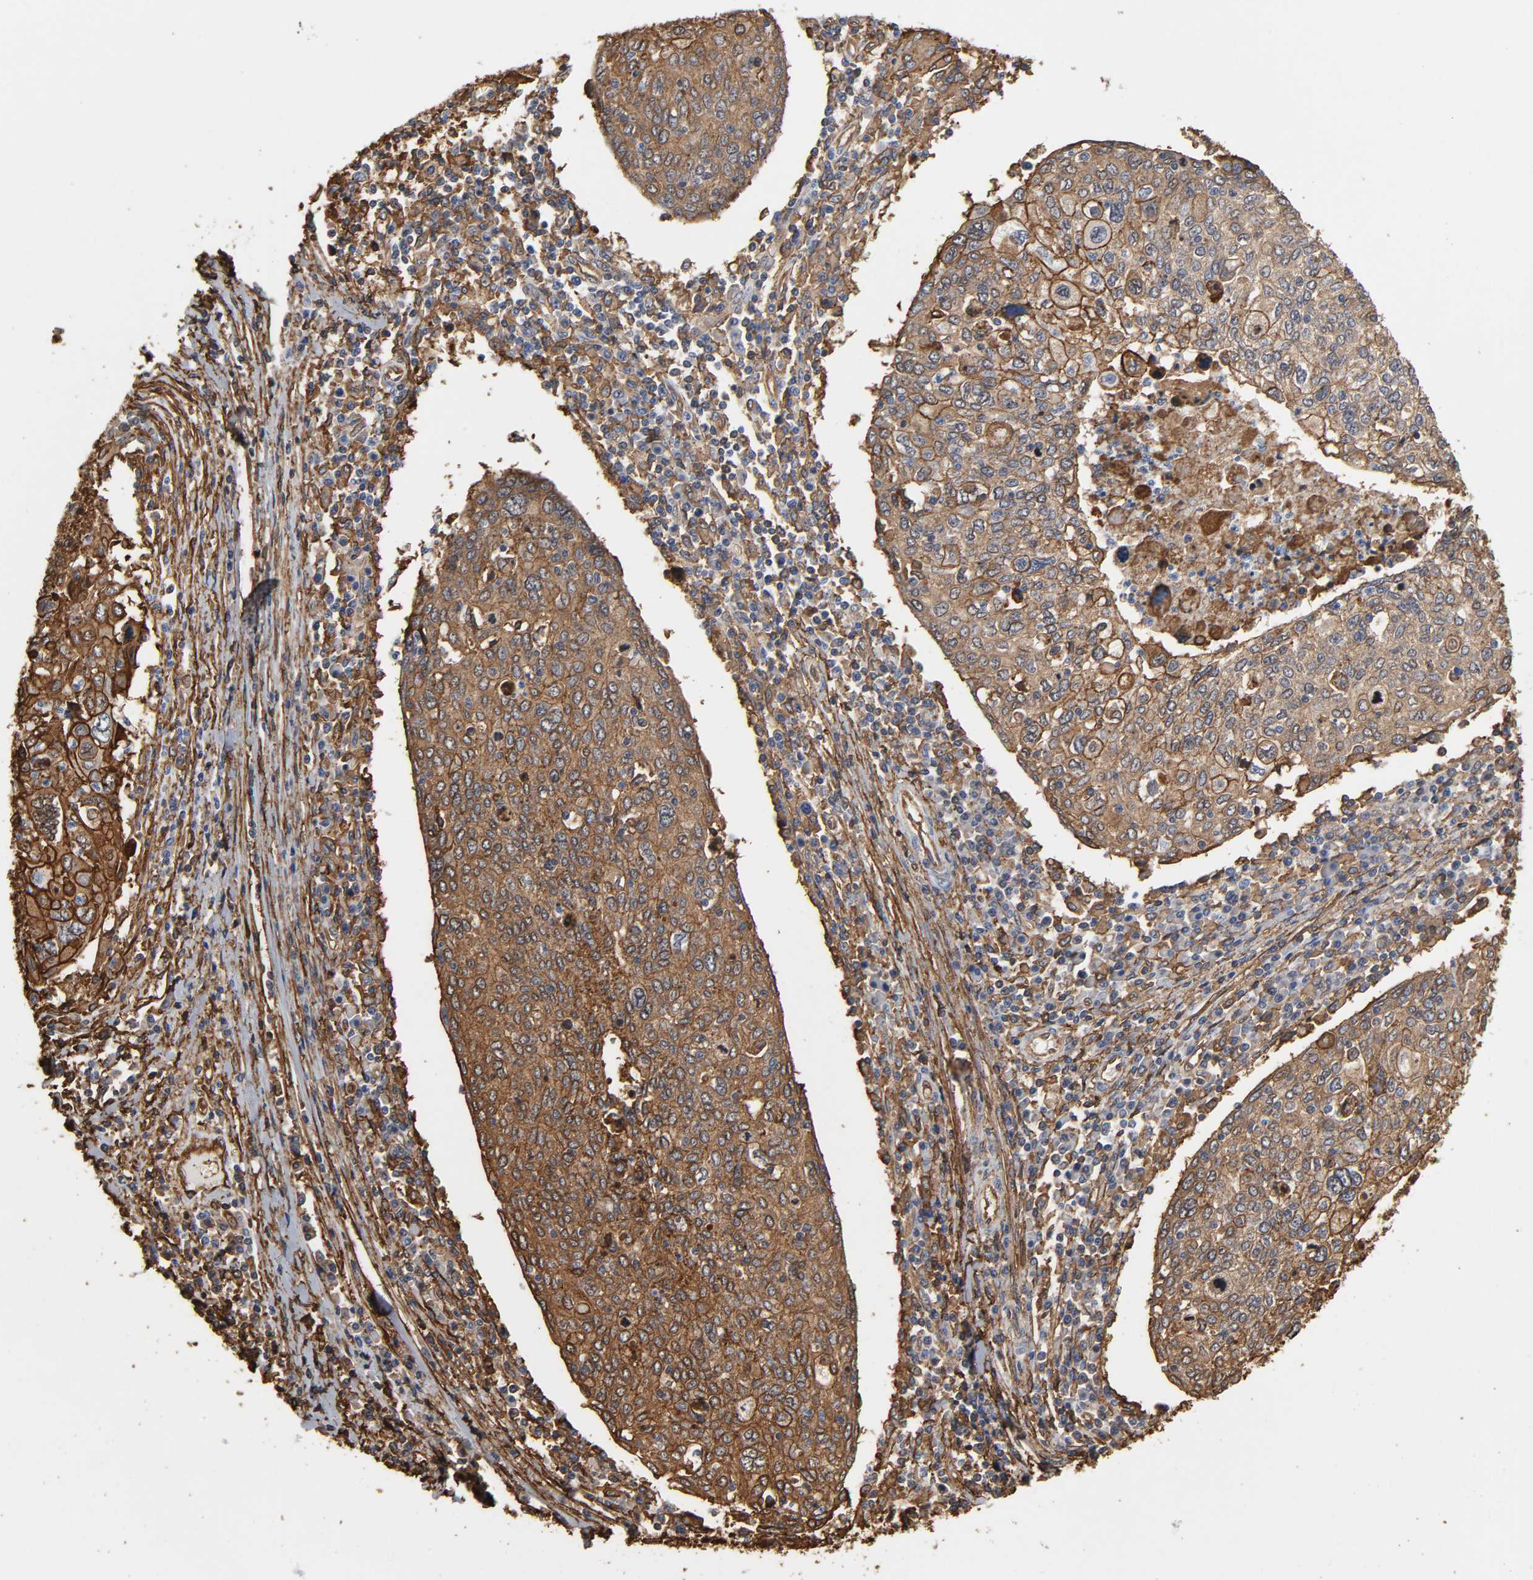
{"staining": {"intensity": "moderate", "quantity": ">75%", "location": "cytoplasmic/membranous"}, "tissue": "cervical cancer", "cell_type": "Tumor cells", "image_type": "cancer", "snomed": [{"axis": "morphology", "description": "Squamous cell carcinoma, NOS"}, {"axis": "topography", "description": "Cervix"}], "caption": "Protein staining by IHC demonstrates moderate cytoplasmic/membranous expression in approximately >75% of tumor cells in cervical cancer. The staining is performed using DAB brown chromogen to label protein expression. The nuclei are counter-stained blue using hematoxylin.", "gene": "ANXA2", "patient": {"sex": "female", "age": 40}}